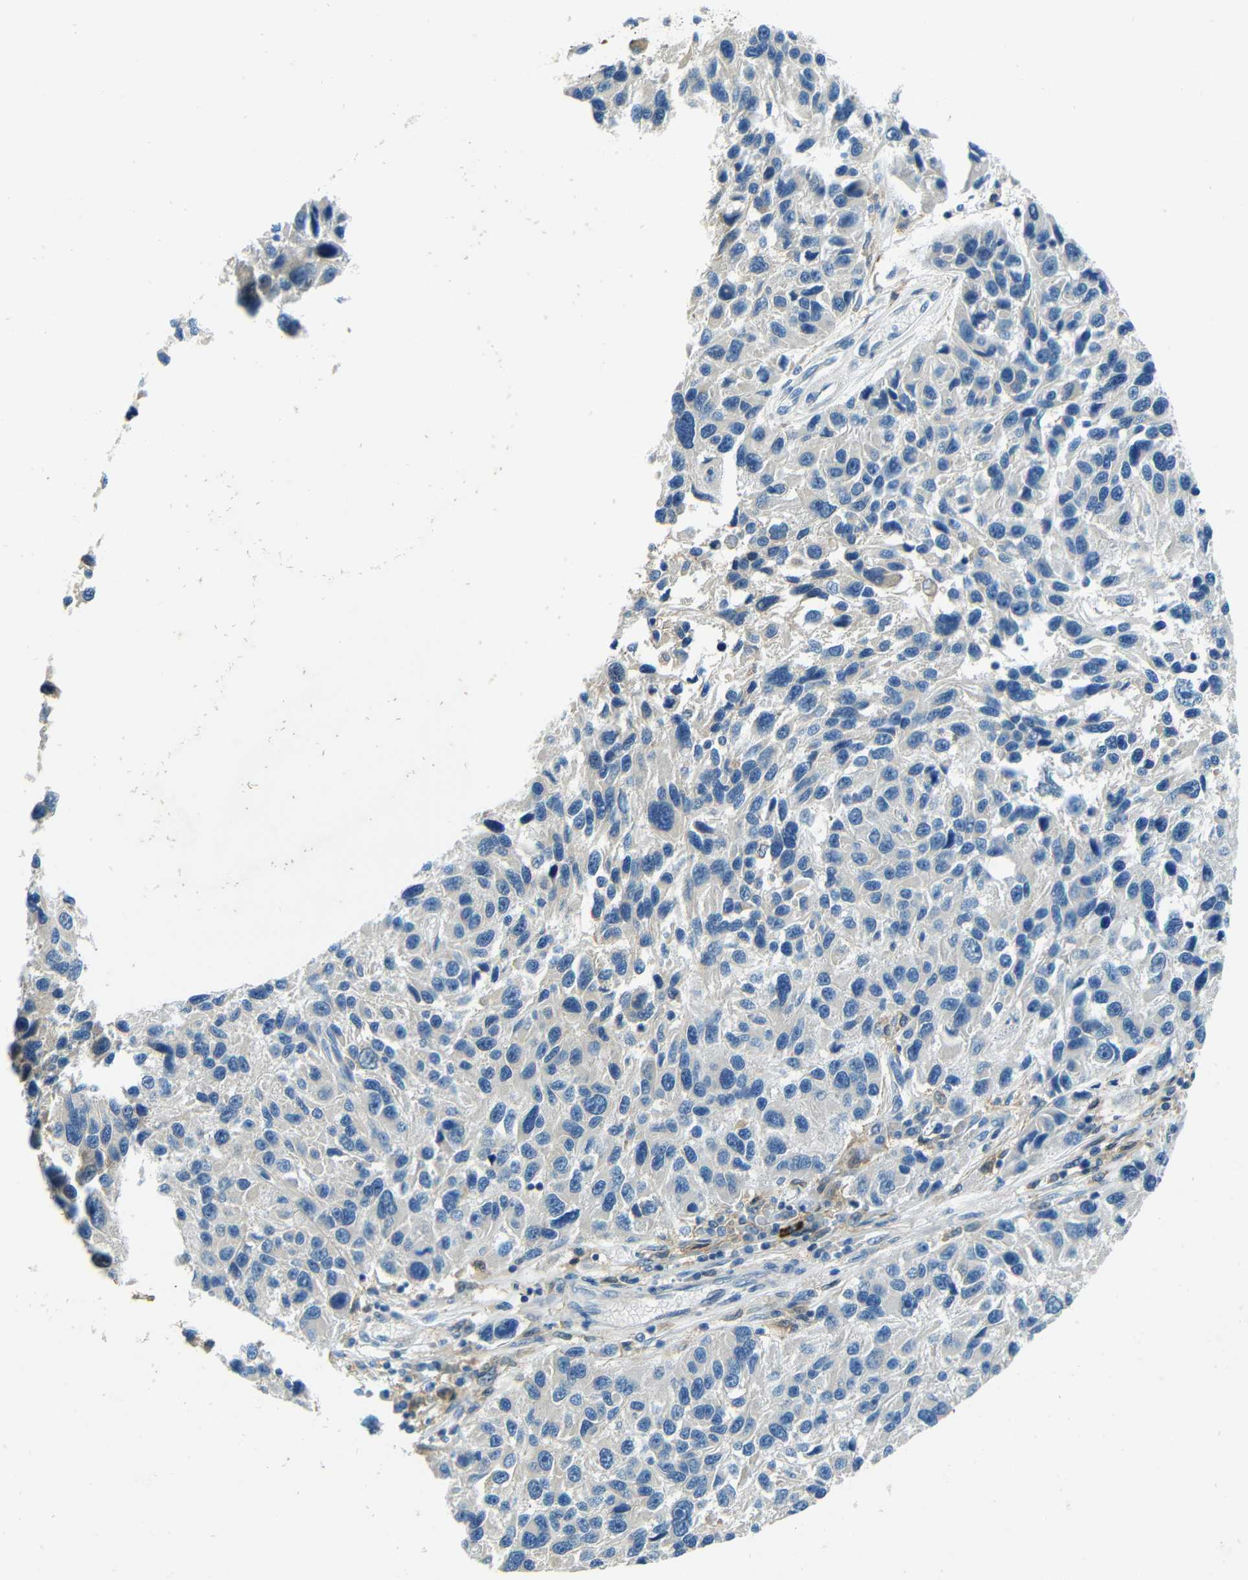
{"staining": {"intensity": "negative", "quantity": "none", "location": "none"}, "tissue": "melanoma", "cell_type": "Tumor cells", "image_type": "cancer", "snomed": [{"axis": "morphology", "description": "Malignant melanoma, NOS"}, {"axis": "topography", "description": "Skin"}], "caption": "This is an immunohistochemistry photomicrograph of malignant melanoma. There is no staining in tumor cells.", "gene": "CYP26B1", "patient": {"sex": "male", "age": 53}}